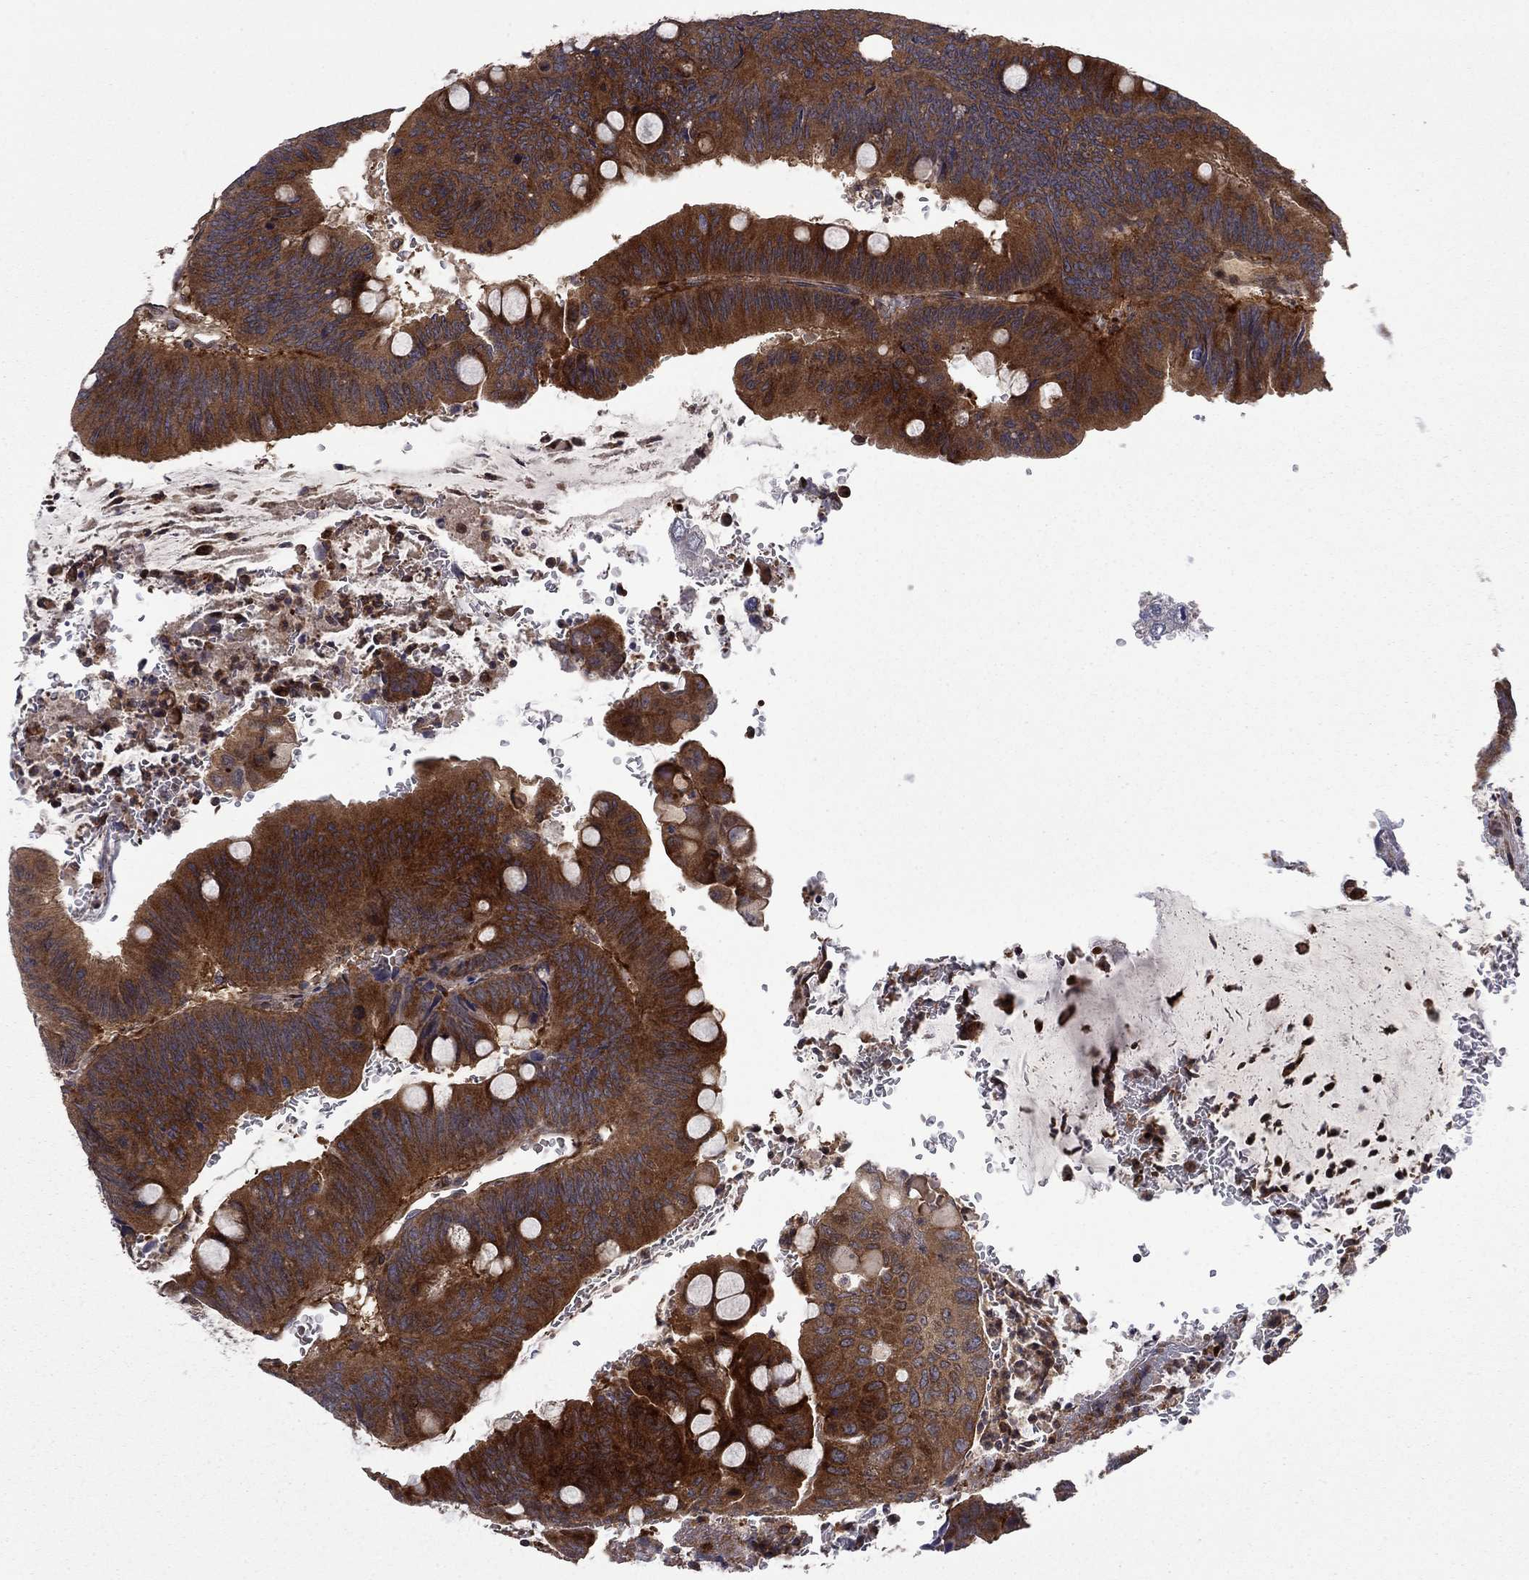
{"staining": {"intensity": "strong", "quantity": "25%-75%", "location": "cytoplasmic/membranous"}, "tissue": "colorectal cancer", "cell_type": "Tumor cells", "image_type": "cancer", "snomed": [{"axis": "morphology", "description": "Normal tissue, NOS"}, {"axis": "morphology", "description": "Adenocarcinoma, NOS"}, {"axis": "topography", "description": "Rectum"}], "caption": "Protein staining of colorectal cancer tissue displays strong cytoplasmic/membranous expression in approximately 25%-75% of tumor cells.", "gene": "HDAC4", "patient": {"sex": "male", "age": 92}}